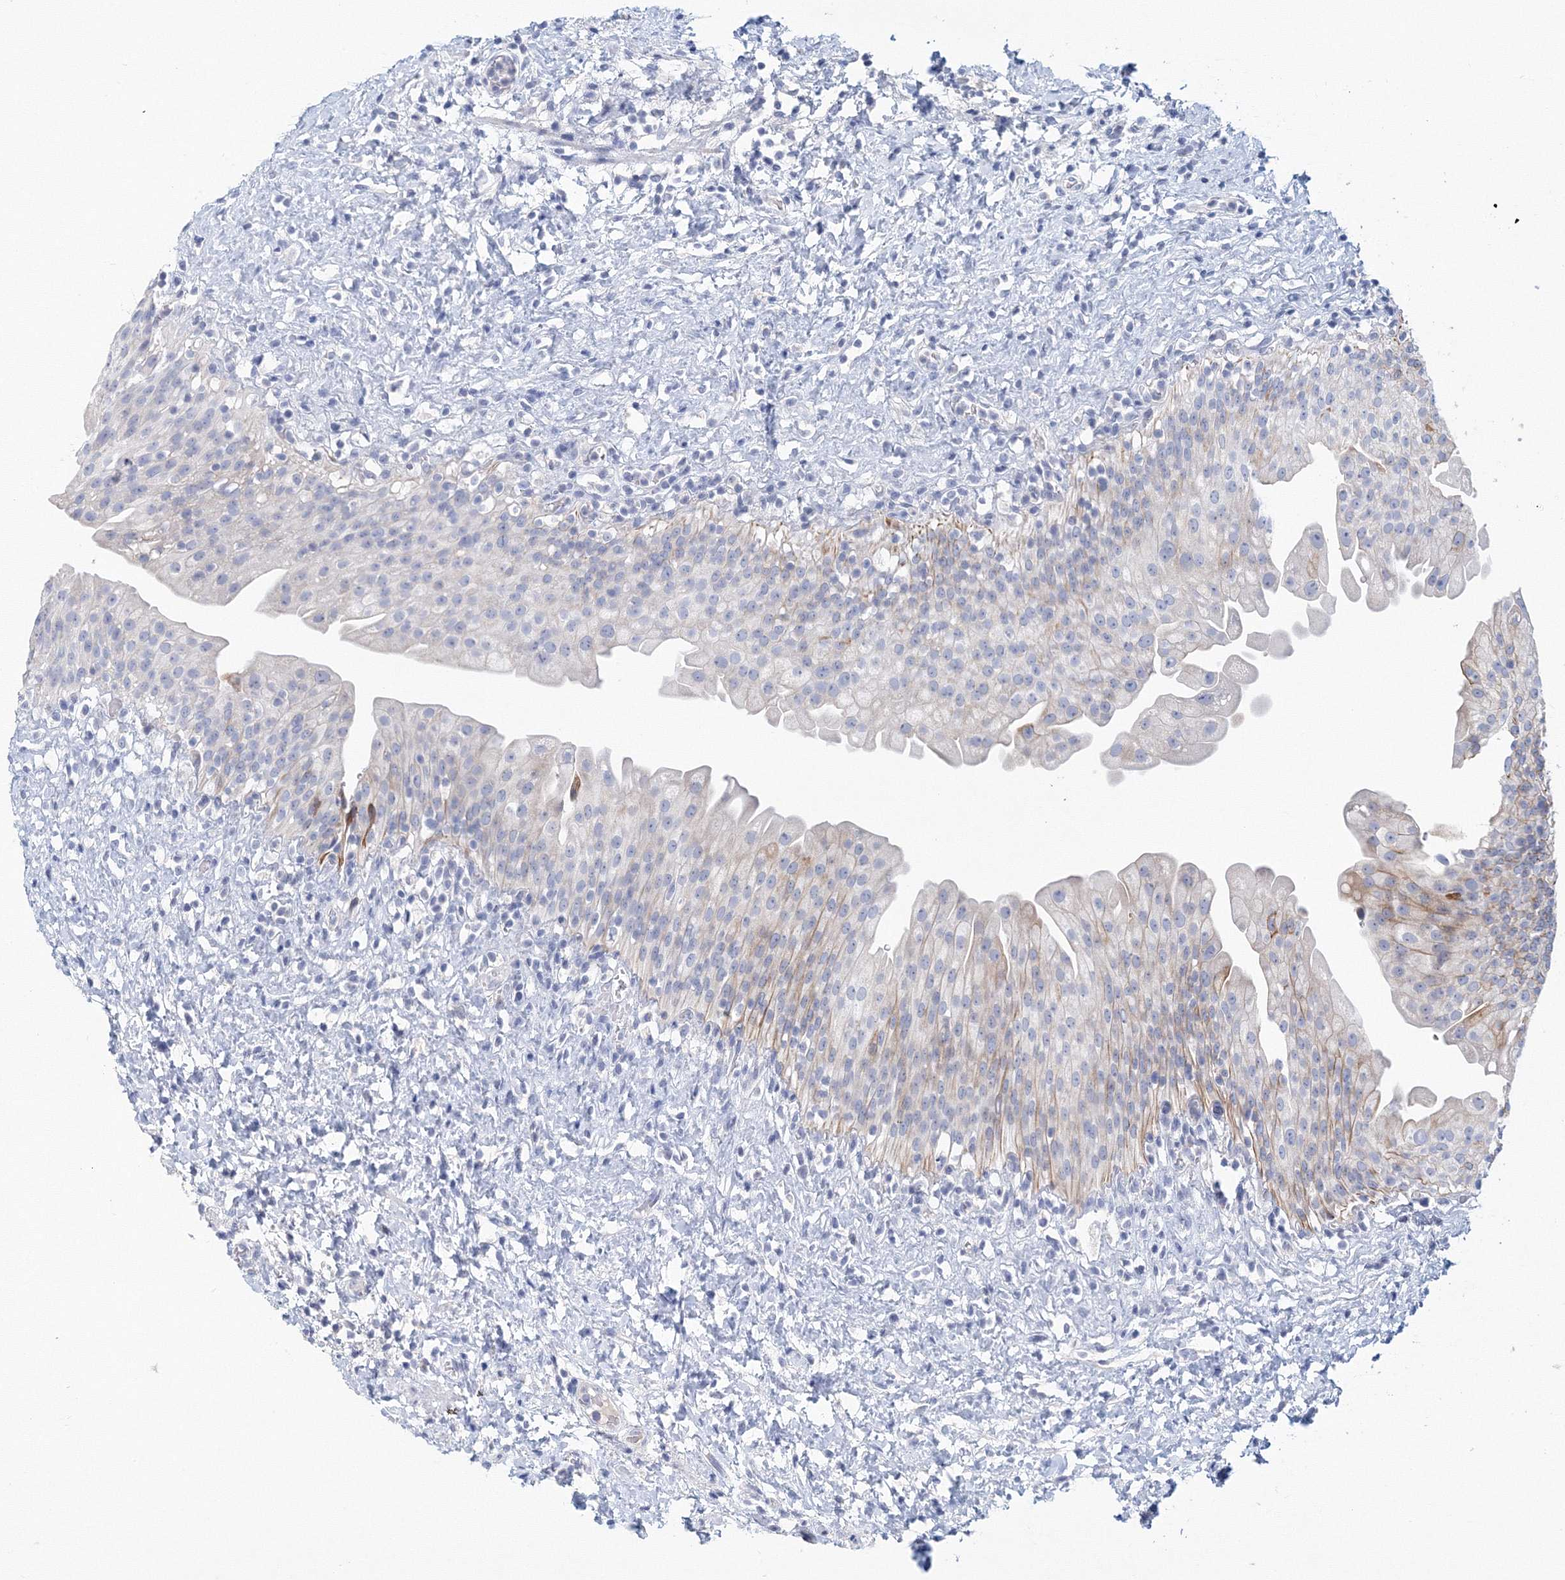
{"staining": {"intensity": "moderate", "quantity": "<25%", "location": "cytoplasmic/membranous"}, "tissue": "urinary bladder", "cell_type": "Urothelial cells", "image_type": "normal", "snomed": [{"axis": "morphology", "description": "Normal tissue, NOS"}, {"axis": "topography", "description": "Urinary bladder"}], "caption": "IHC histopathology image of benign human urinary bladder stained for a protein (brown), which reveals low levels of moderate cytoplasmic/membranous staining in about <25% of urothelial cells.", "gene": "LRRIQ4", "patient": {"sex": "female", "age": 27}}